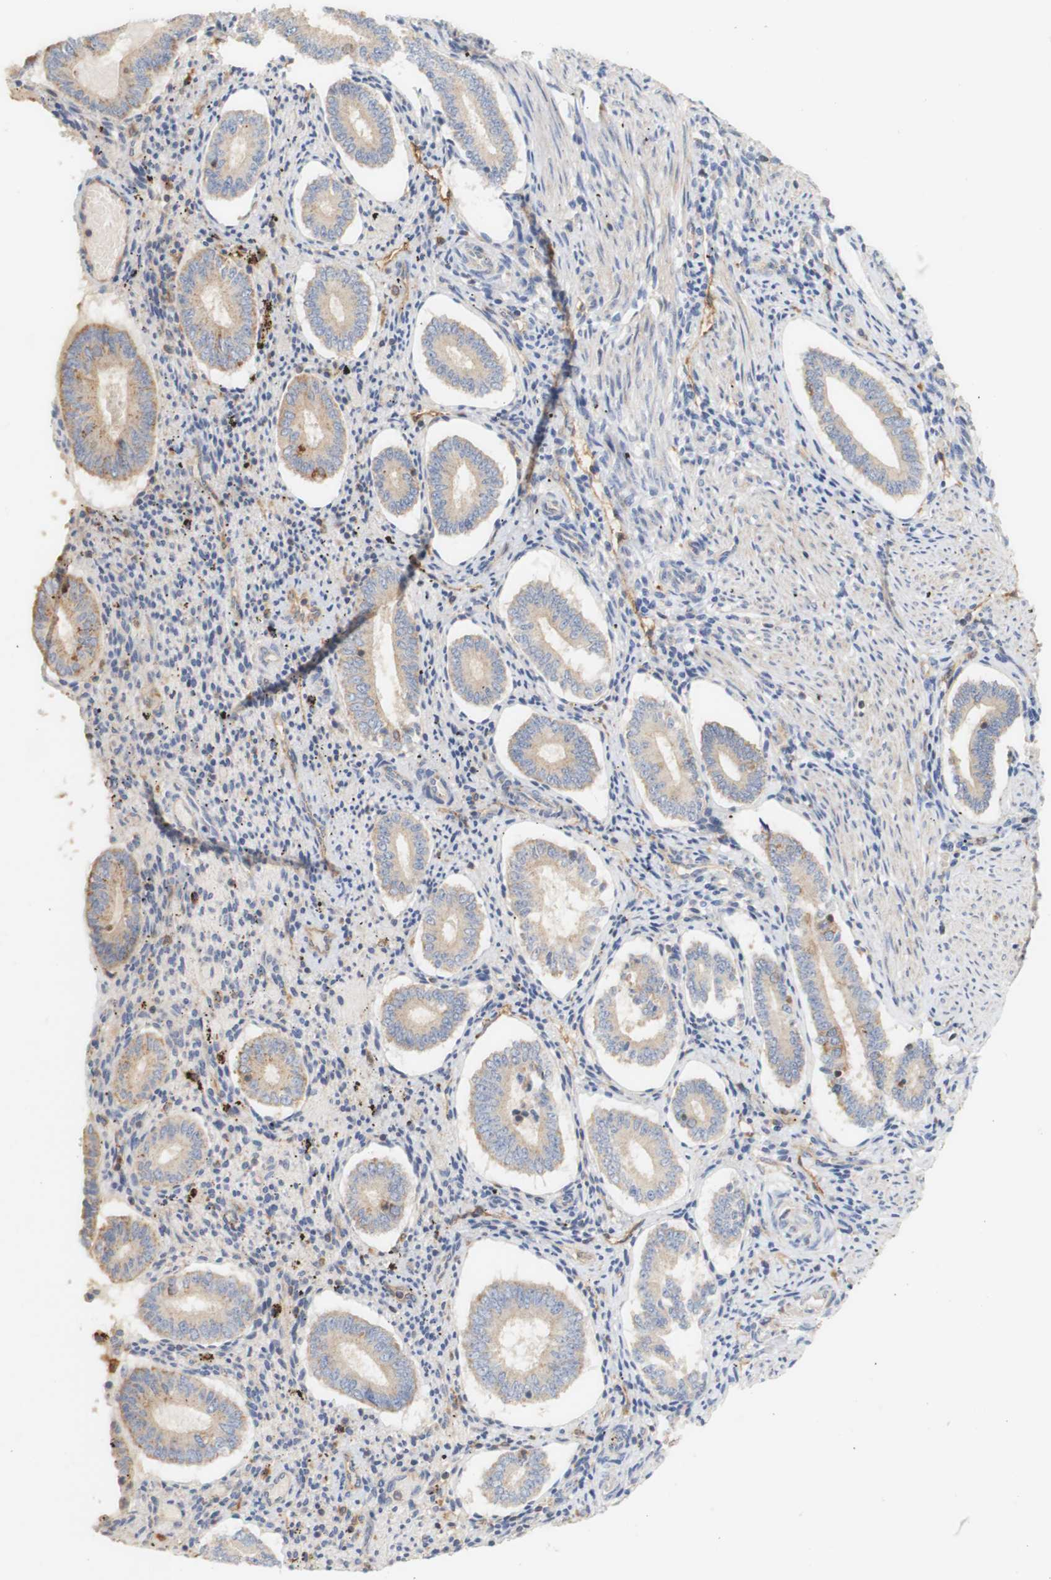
{"staining": {"intensity": "moderate", "quantity": "<25%", "location": "cytoplasmic/membranous"}, "tissue": "endometrium", "cell_type": "Cells in endometrial stroma", "image_type": "normal", "snomed": [{"axis": "morphology", "description": "Normal tissue, NOS"}, {"axis": "topography", "description": "Endometrium"}], "caption": "Protein staining demonstrates moderate cytoplasmic/membranous positivity in approximately <25% of cells in endometrial stroma in benign endometrium. The protein is shown in brown color, while the nuclei are stained blue.", "gene": "PCDH7", "patient": {"sex": "female", "age": 42}}